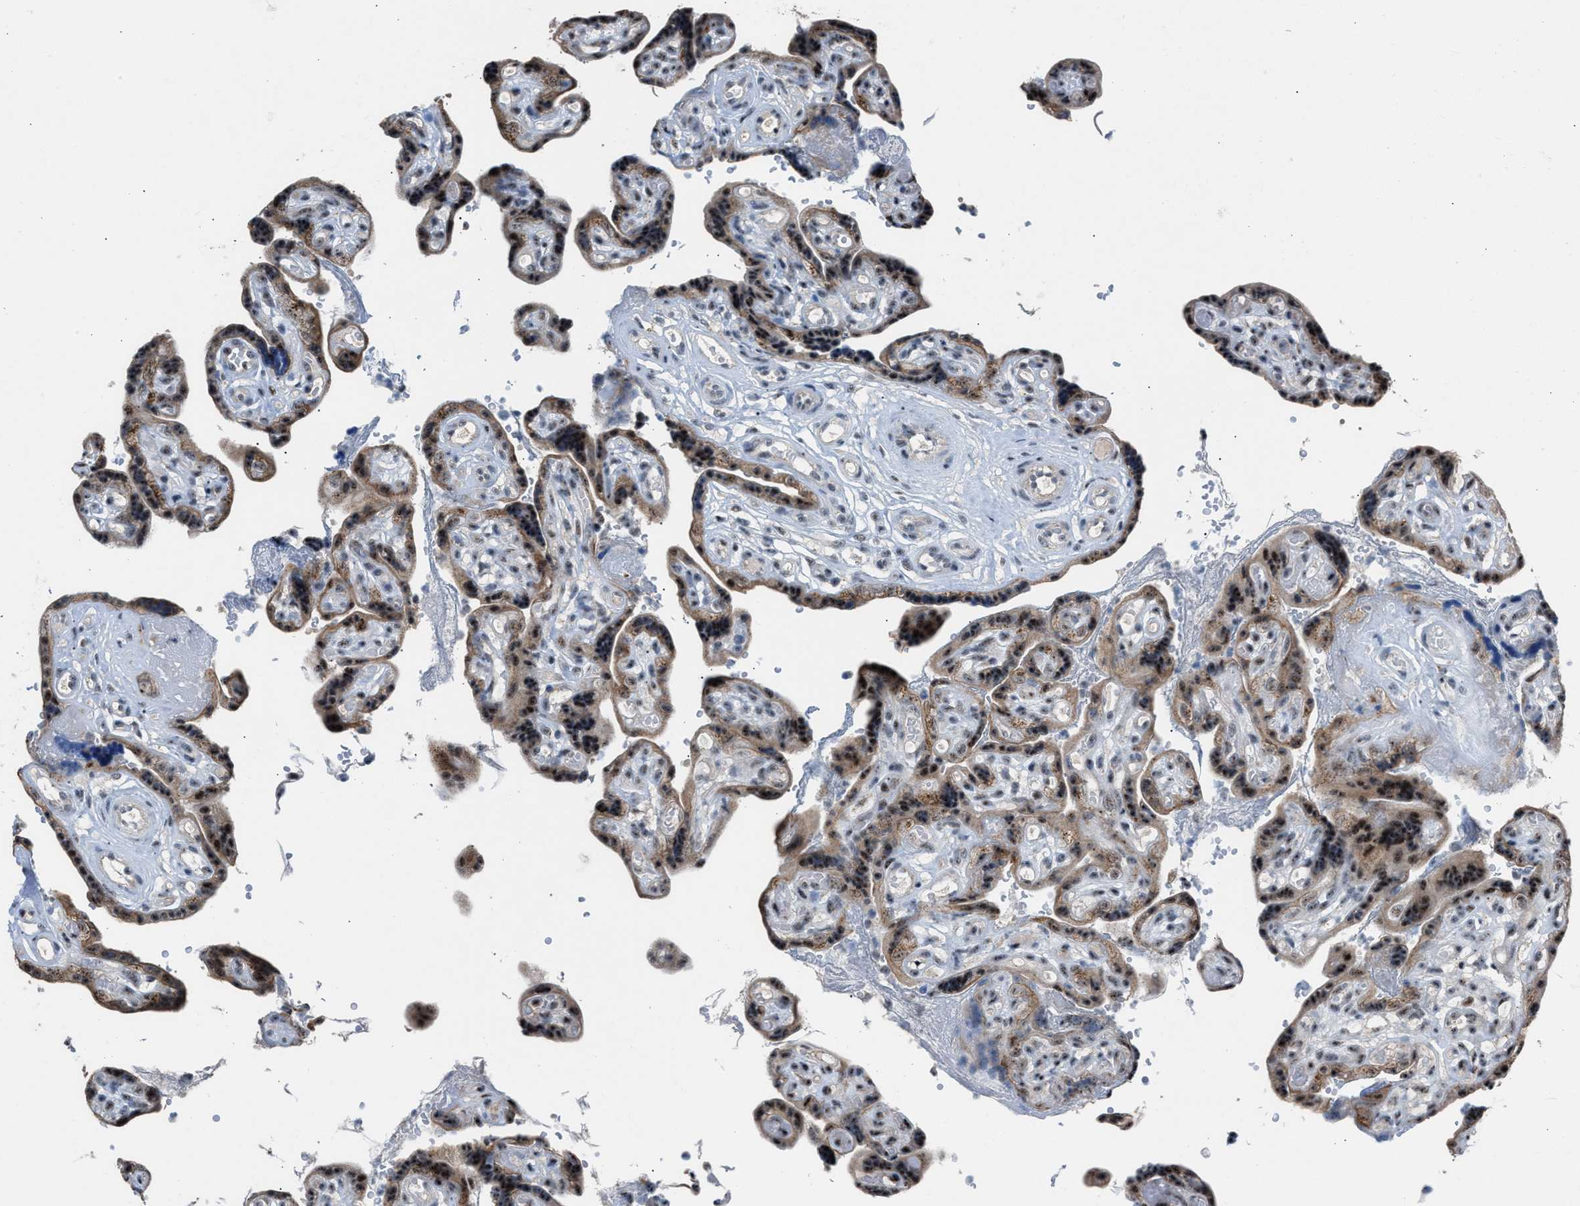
{"staining": {"intensity": "moderate", "quantity": "<25%", "location": "nuclear"}, "tissue": "placenta", "cell_type": "Decidual cells", "image_type": "normal", "snomed": [{"axis": "morphology", "description": "Normal tissue, NOS"}, {"axis": "topography", "description": "Placenta"}], "caption": "Protein analysis of normal placenta demonstrates moderate nuclear expression in about <25% of decidual cells. The staining was performed using DAB (3,3'-diaminobenzidine) to visualize the protein expression in brown, while the nuclei were stained in blue with hematoxylin (Magnification: 20x).", "gene": "CENPP", "patient": {"sex": "female", "age": 30}}